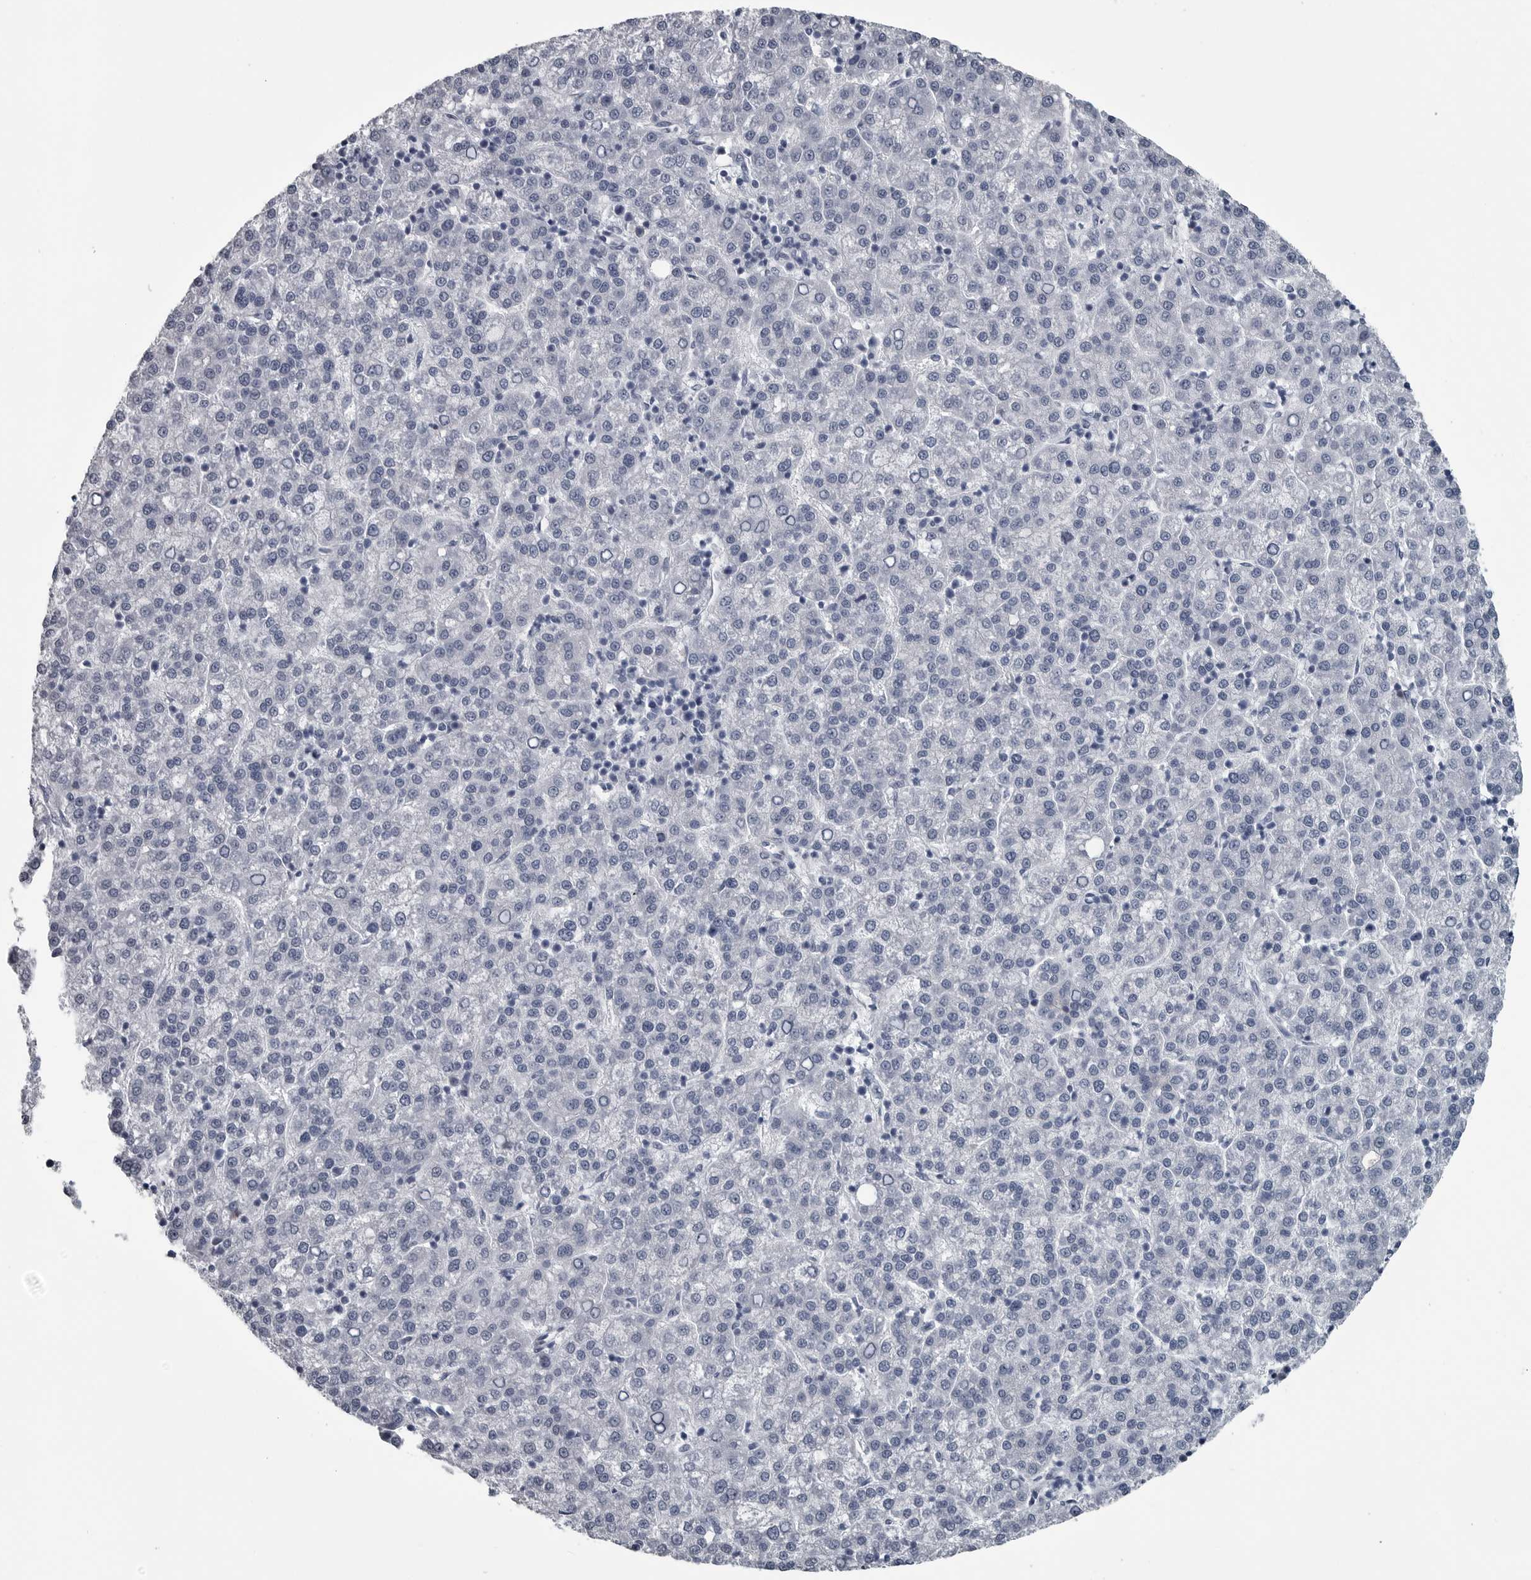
{"staining": {"intensity": "negative", "quantity": "none", "location": "none"}, "tissue": "liver cancer", "cell_type": "Tumor cells", "image_type": "cancer", "snomed": [{"axis": "morphology", "description": "Carcinoma, Hepatocellular, NOS"}, {"axis": "topography", "description": "Liver"}], "caption": "Liver cancer (hepatocellular carcinoma) was stained to show a protein in brown. There is no significant expression in tumor cells.", "gene": "MYOC", "patient": {"sex": "female", "age": 58}}